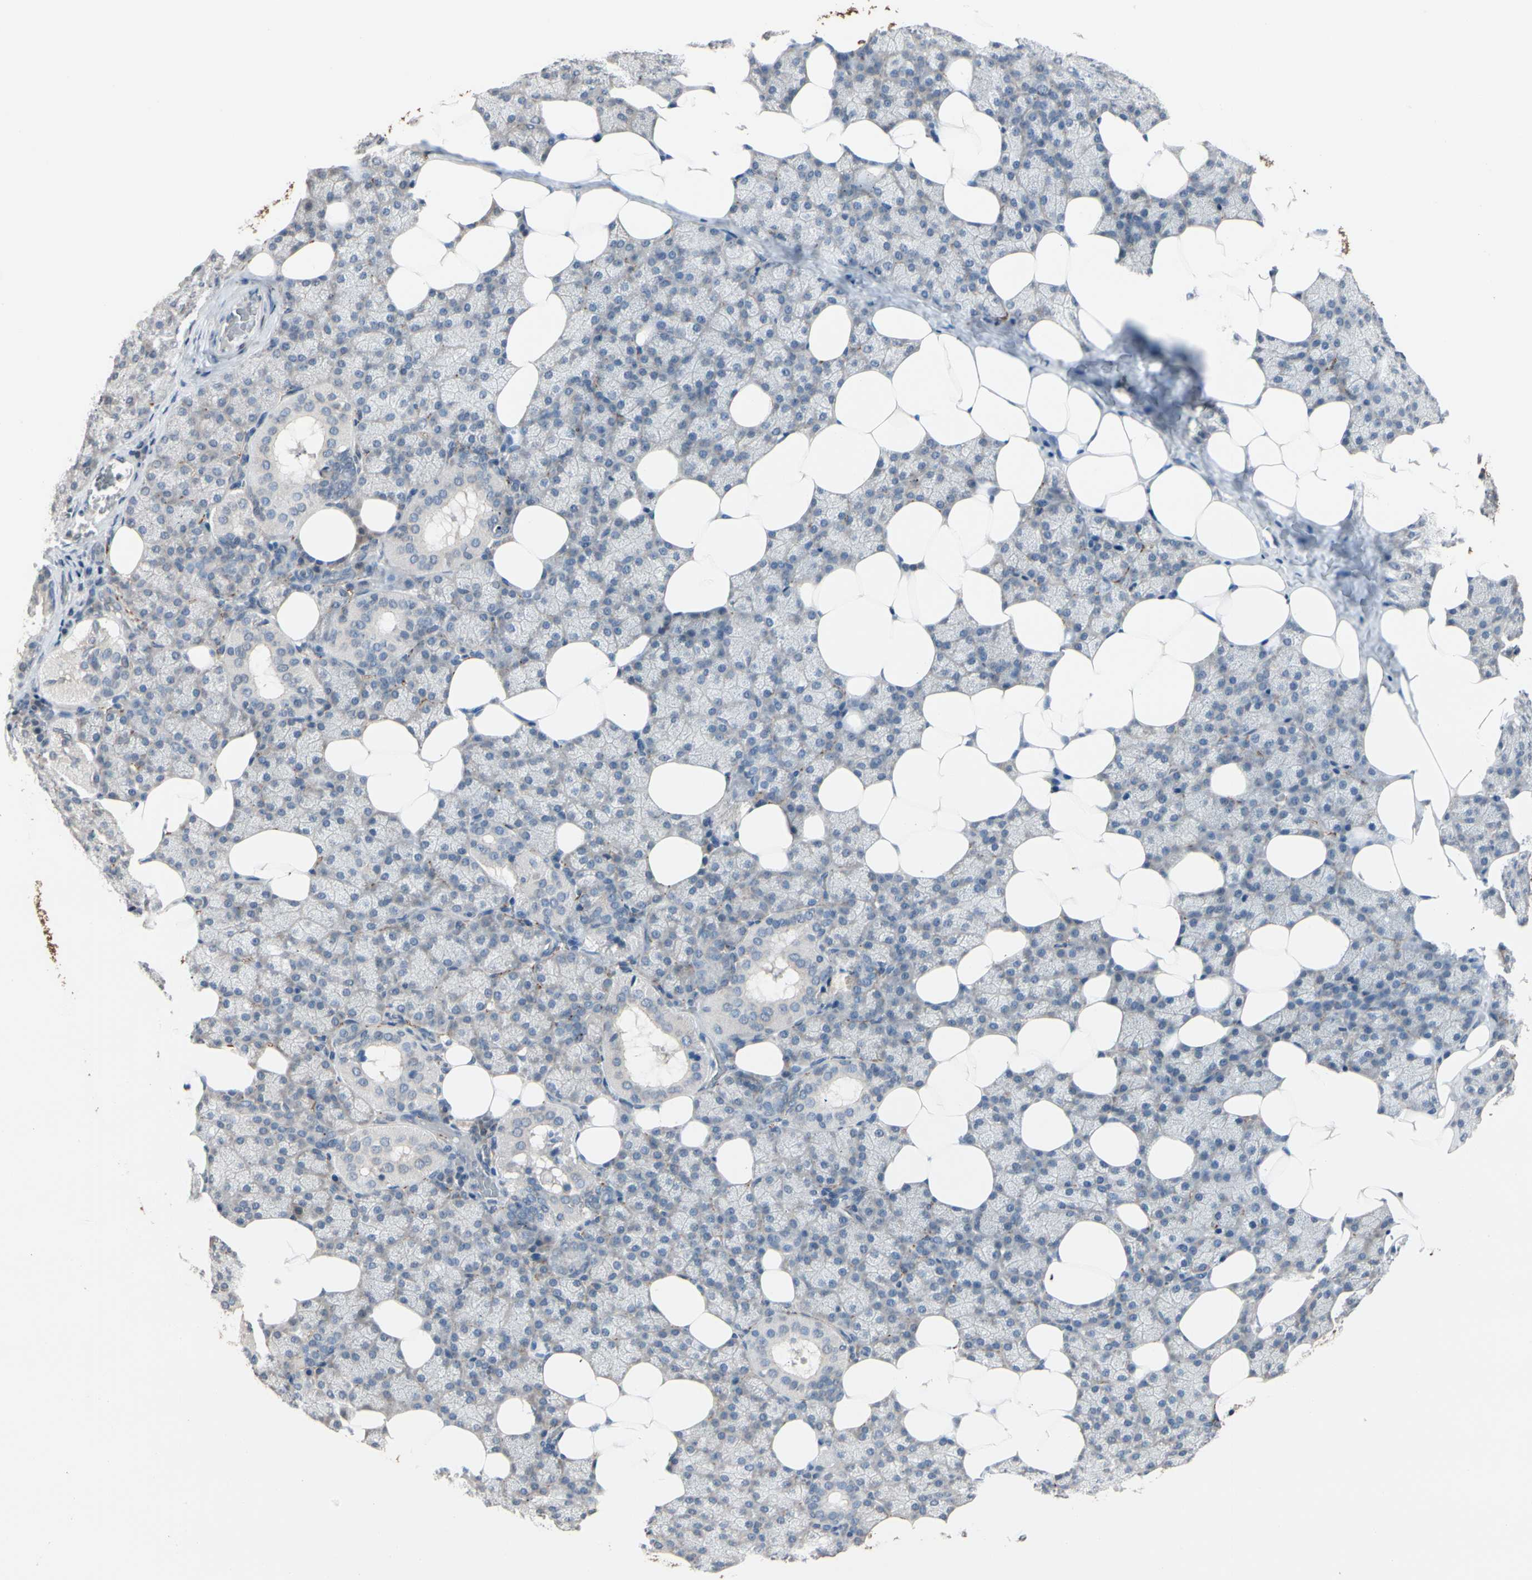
{"staining": {"intensity": "negative", "quantity": "none", "location": "none"}, "tissue": "salivary gland", "cell_type": "Glandular cells", "image_type": "normal", "snomed": [{"axis": "morphology", "description": "Normal tissue, NOS"}, {"axis": "topography", "description": "Lymph node"}, {"axis": "topography", "description": "Salivary gland"}], "caption": "Glandular cells show no significant protein positivity in benign salivary gland. (Immunohistochemistry (ihc), brightfield microscopy, high magnification).", "gene": "SV2A", "patient": {"sex": "male", "age": 8}}